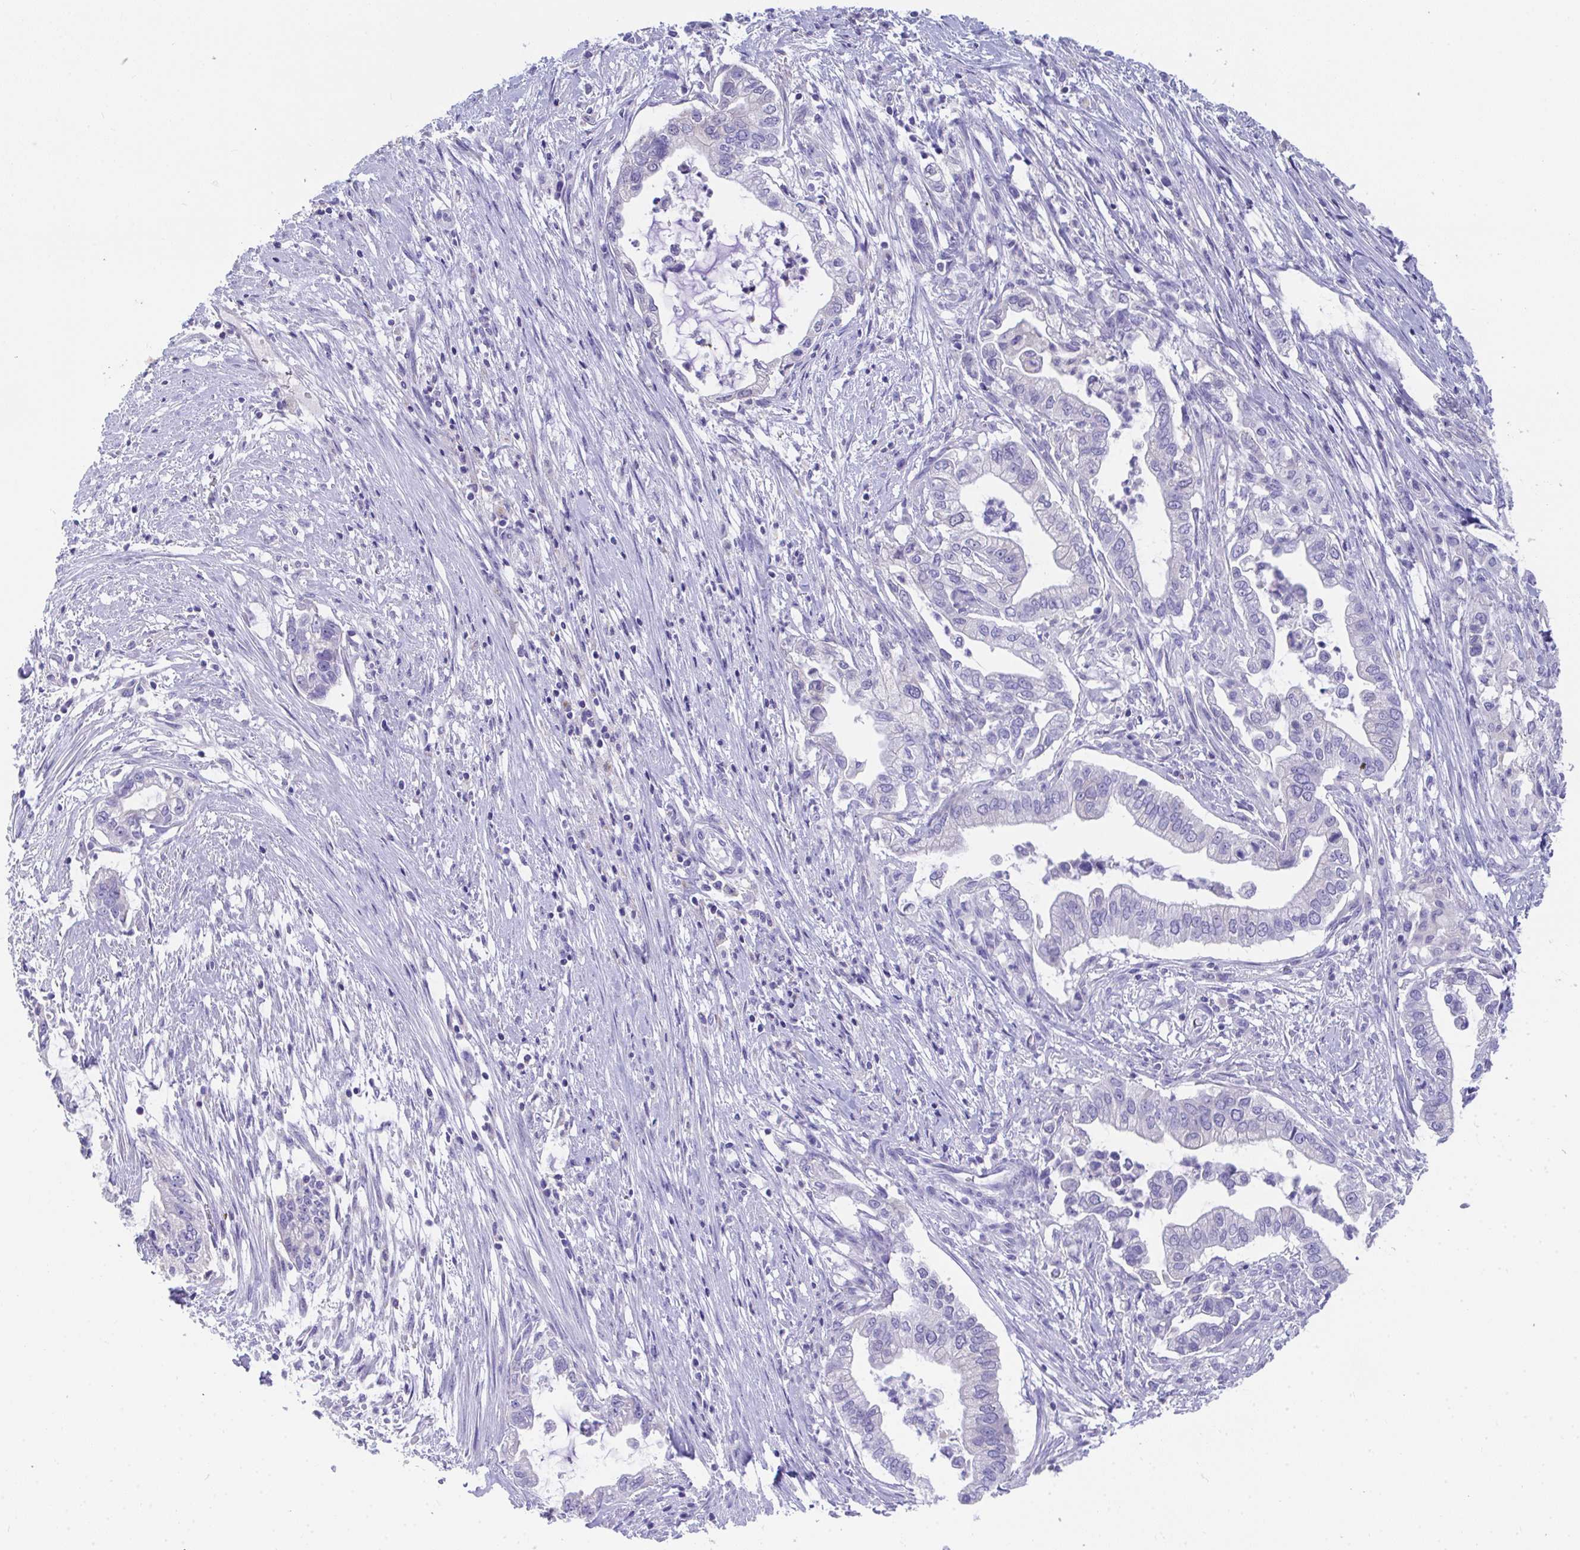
{"staining": {"intensity": "negative", "quantity": "none", "location": "none"}, "tissue": "pancreatic cancer", "cell_type": "Tumor cells", "image_type": "cancer", "snomed": [{"axis": "morphology", "description": "Adenocarcinoma, NOS"}, {"axis": "topography", "description": "Pancreas"}], "caption": "Micrograph shows no protein positivity in tumor cells of pancreatic adenocarcinoma tissue.", "gene": "COA5", "patient": {"sex": "male", "age": 70}}